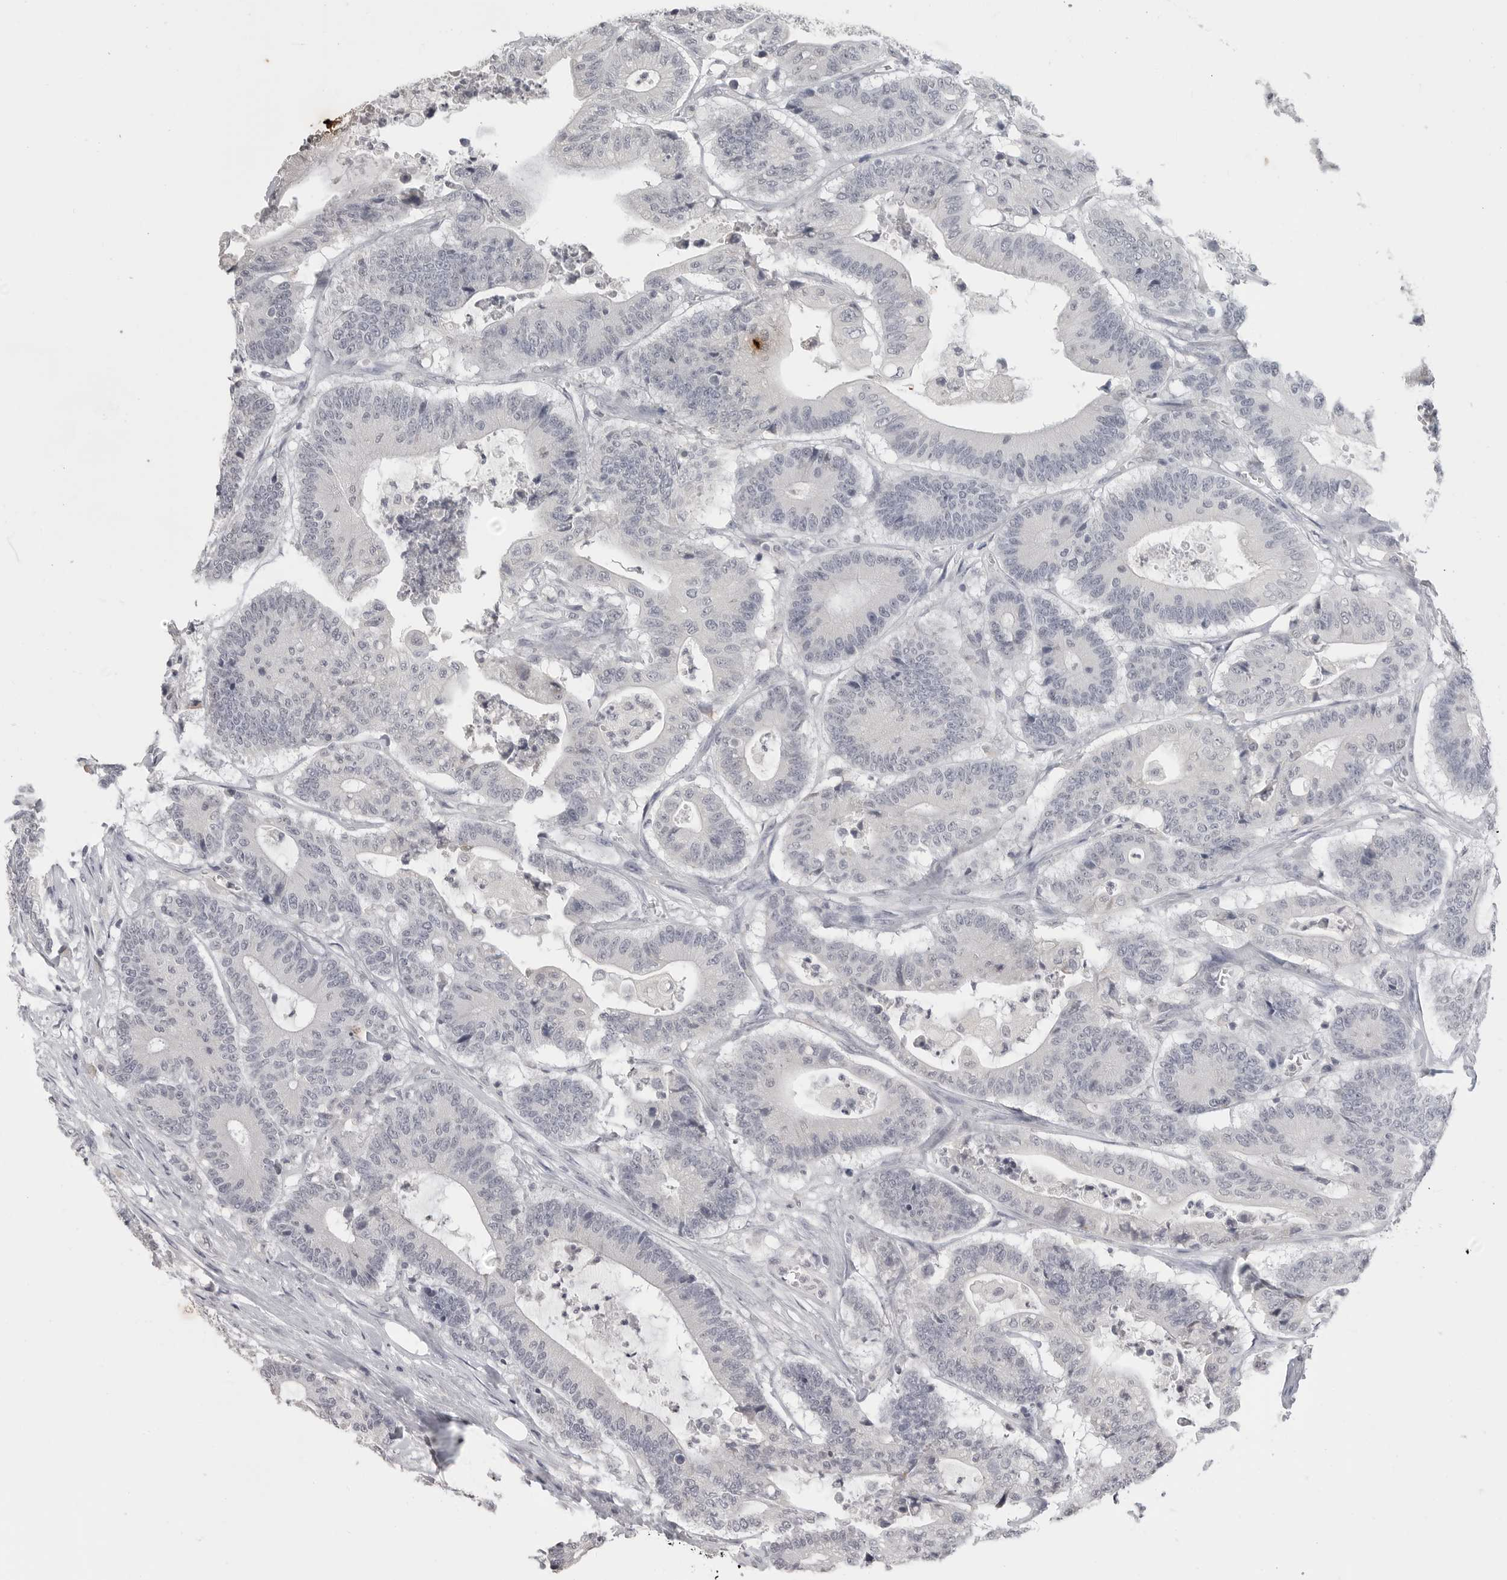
{"staining": {"intensity": "negative", "quantity": "none", "location": "none"}, "tissue": "colorectal cancer", "cell_type": "Tumor cells", "image_type": "cancer", "snomed": [{"axis": "morphology", "description": "Adenocarcinoma, NOS"}, {"axis": "topography", "description": "Colon"}], "caption": "This is a image of immunohistochemistry staining of adenocarcinoma (colorectal), which shows no expression in tumor cells. (DAB (3,3'-diaminobenzidine) IHC with hematoxylin counter stain).", "gene": "PRSS1", "patient": {"sex": "female", "age": 84}}